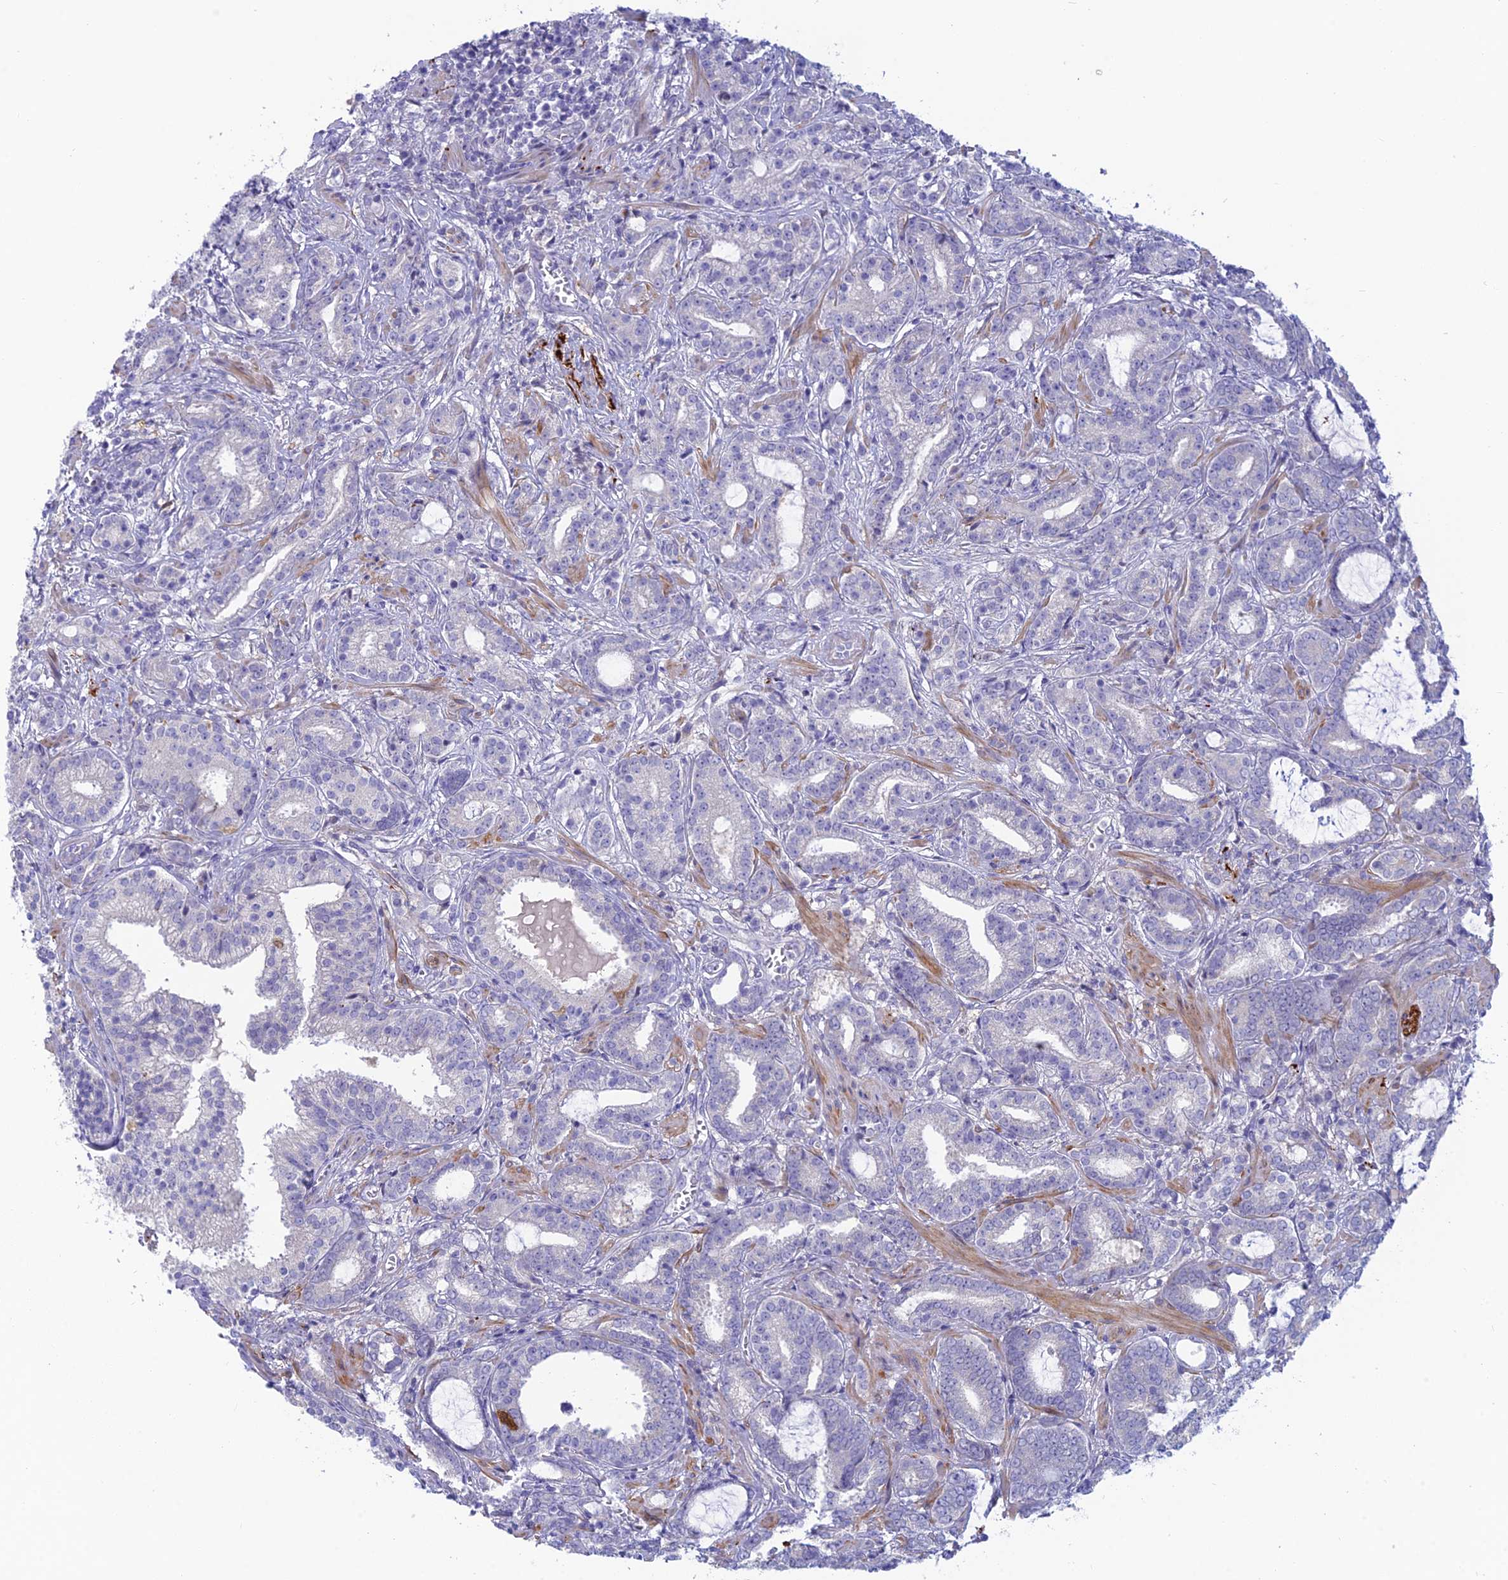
{"staining": {"intensity": "negative", "quantity": "none", "location": "none"}, "tissue": "prostate cancer", "cell_type": "Tumor cells", "image_type": "cancer", "snomed": [{"axis": "morphology", "description": "Adenocarcinoma, High grade"}, {"axis": "topography", "description": "Prostate and seminal vesicle, NOS"}], "caption": "High power microscopy photomicrograph of an immunohistochemistry (IHC) image of prostate adenocarcinoma (high-grade), revealing no significant staining in tumor cells. Nuclei are stained in blue.", "gene": "XPO7", "patient": {"sex": "male", "age": 67}}